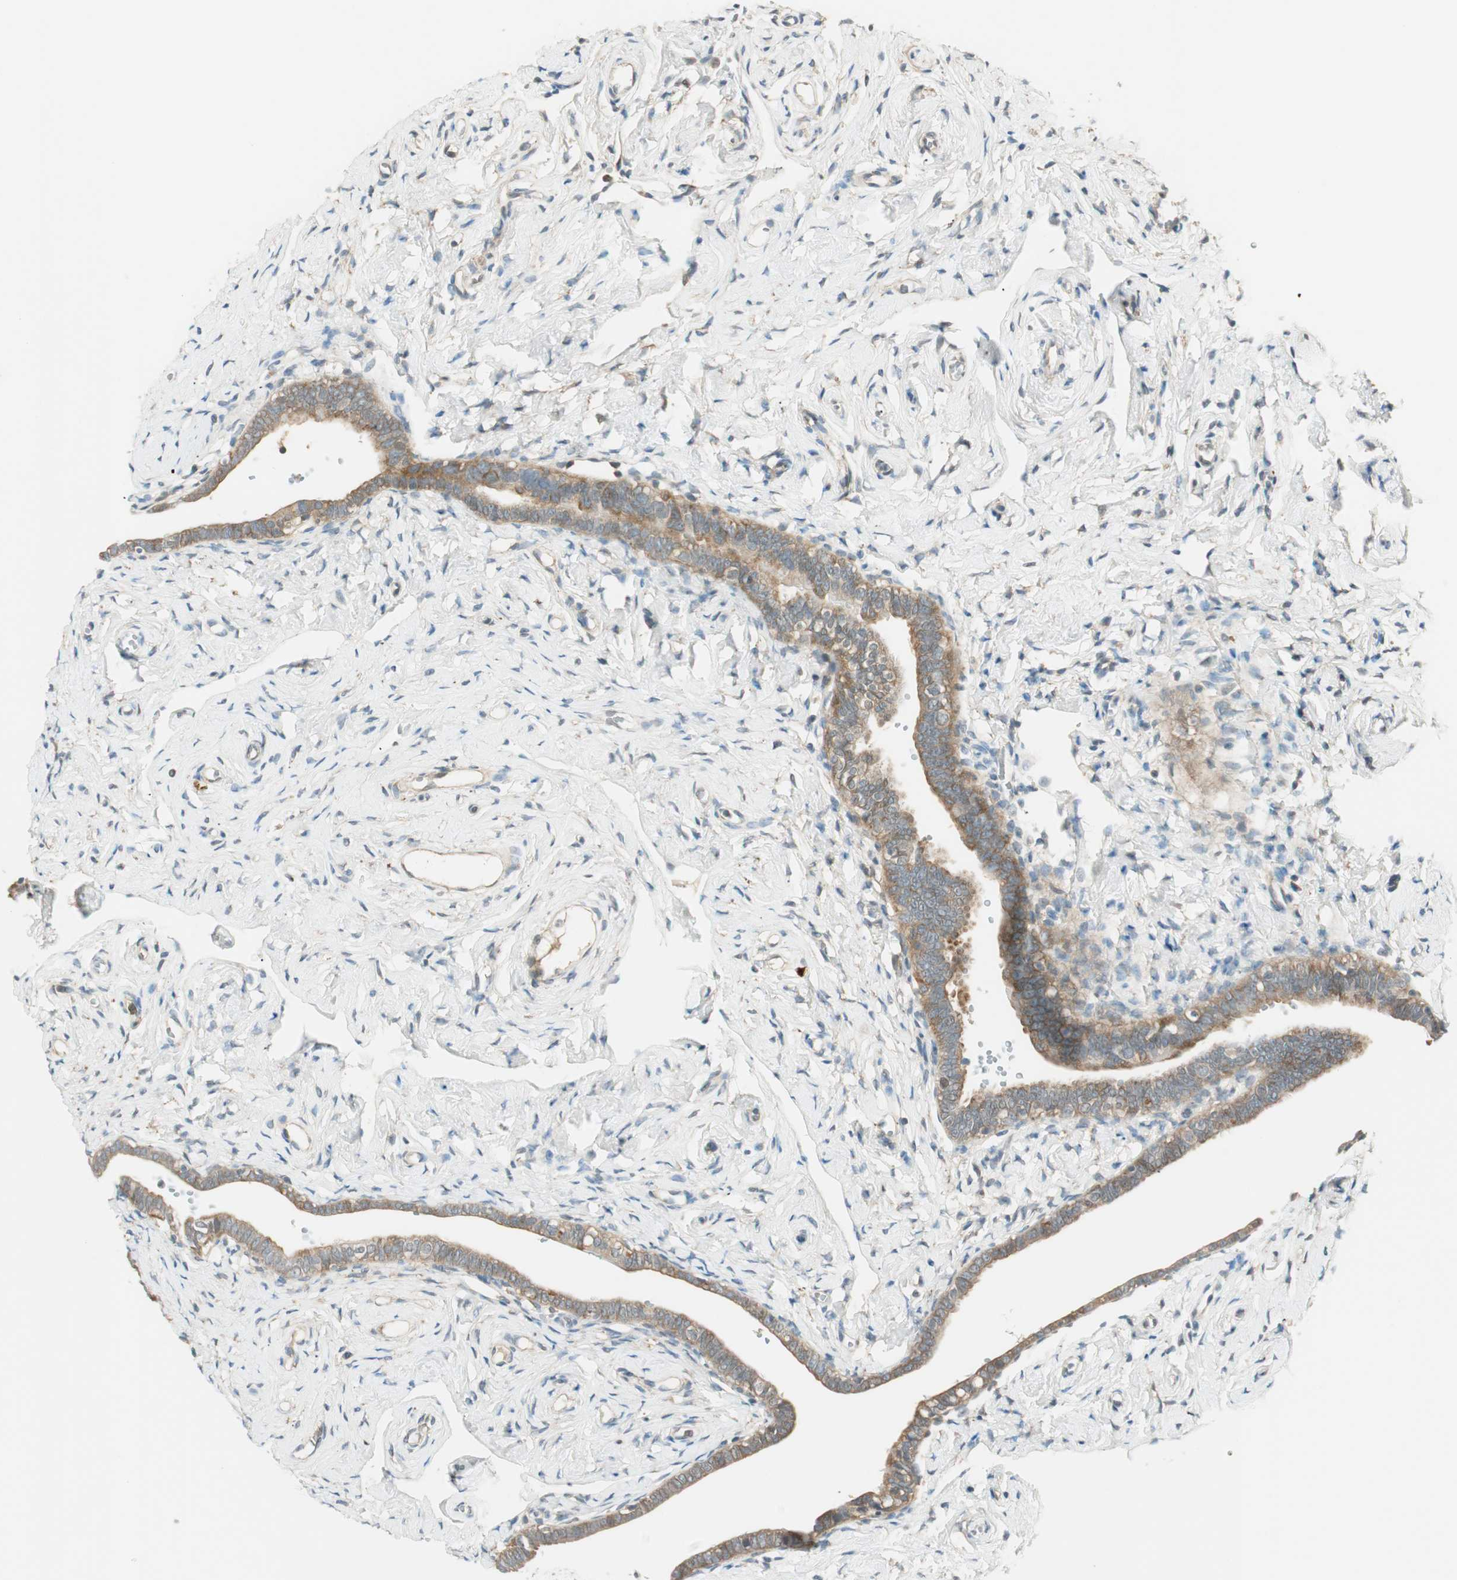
{"staining": {"intensity": "moderate", "quantity": ">75%", "location": "cytoplasmic/membranous"}, "tissue": "fallopian tube", "cell_type": "Glandular cells", "image_type": "normal", "snomed": [{"axis": "morphology", "description": "Normal tissue, NOS"}, {"axis": "topography", "description": "Fallopian tube"}], "caption": "An image of fallopian tube stained for a protein displays moderate cytoplasmic/membranous brown staining in glandular cells. (DAB IHC, brown staining for protein, blue staining for nuclei).", "gene": "PSMD8", "patient": {"sex": "female", "age": 71}}